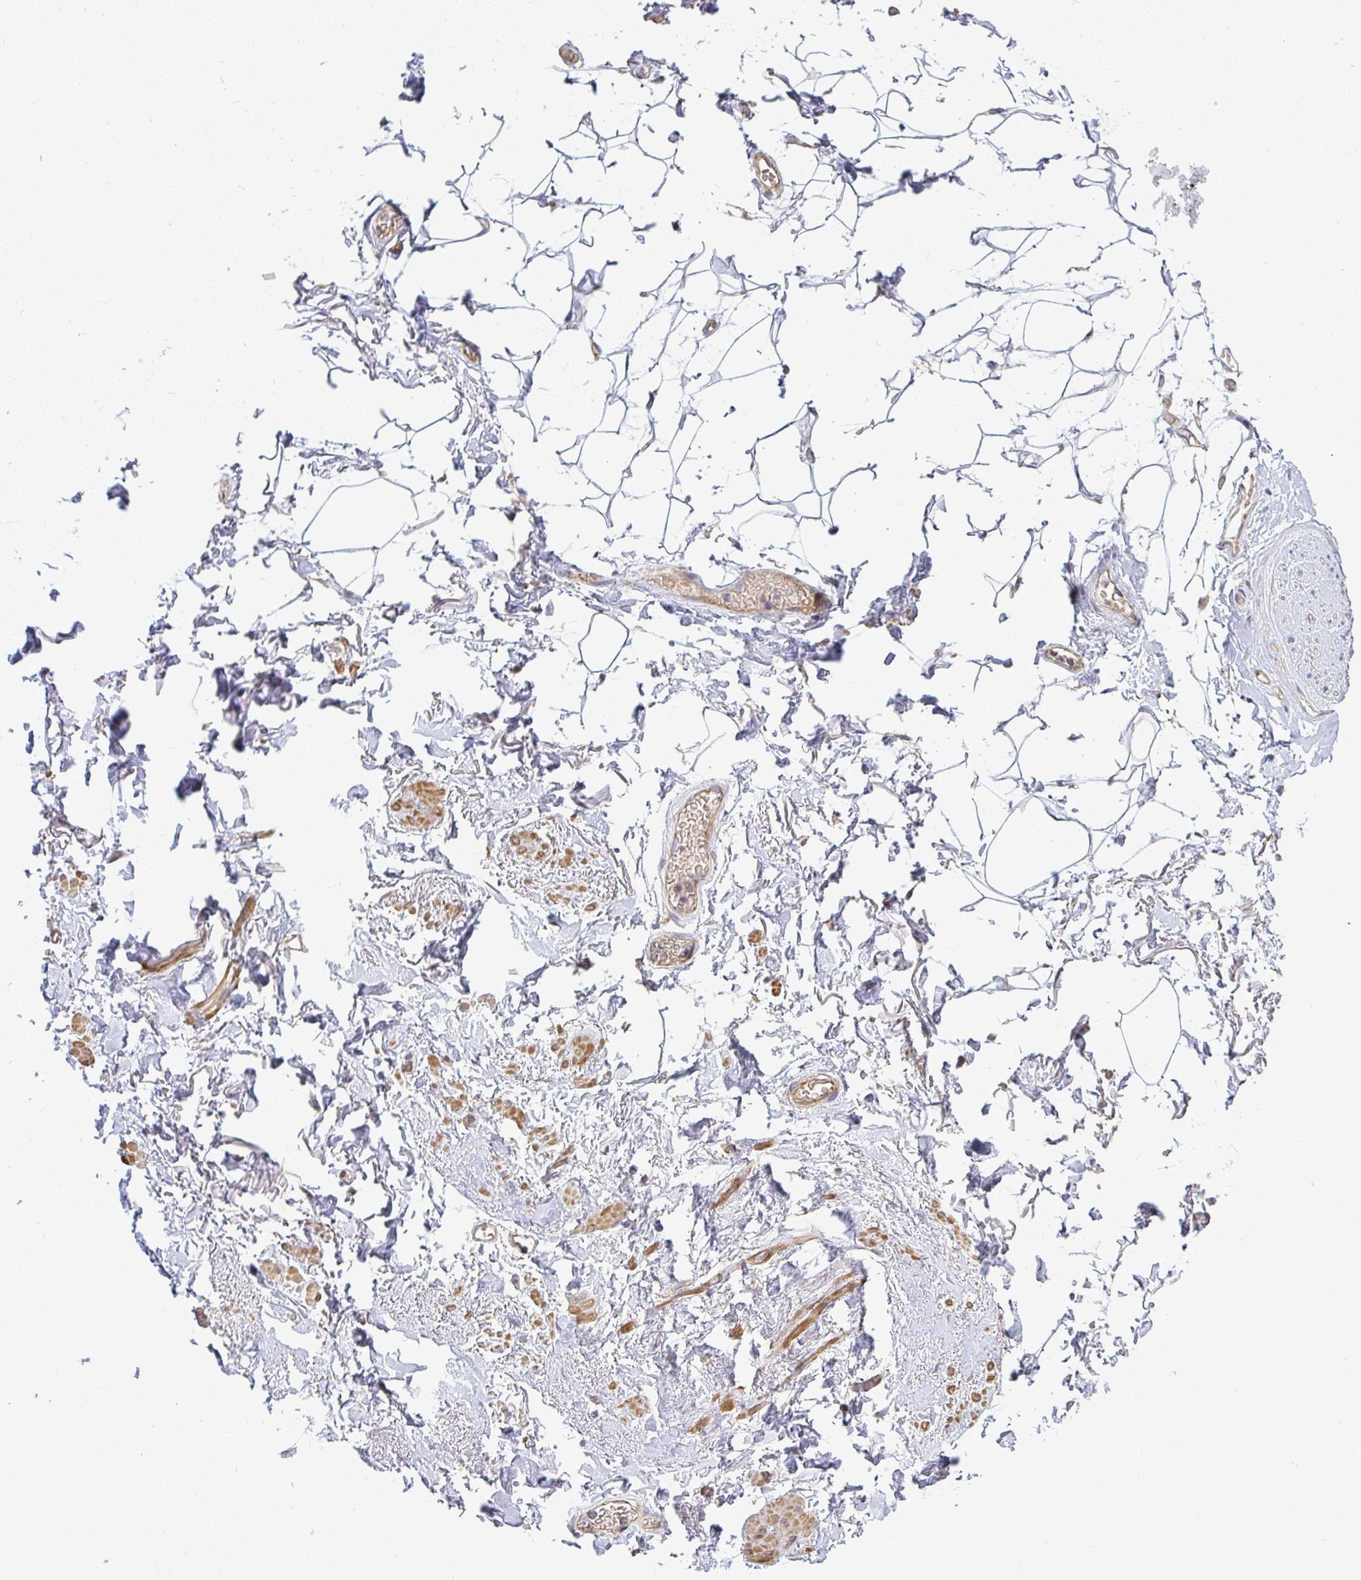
{"staining": {"intensity": "negative", "quantity": "none", "location": "none"}, "tissue": "adipose tissue", "cell_type": "Adipocytes", "image_type": "normal", "snomed": [{"axis": "morphology", "description": "Normal tissue, NOS"}, {"axis": "topography", "description": "Anal"}, {"axis": "topography", "description": "Peripheral nerve tissue"}], "caption": "Adipocytes show no significant protein expression in normal adipose tissue.", "gene": "B4GALT6", "patient": {"sex": "male", "age": 78}}